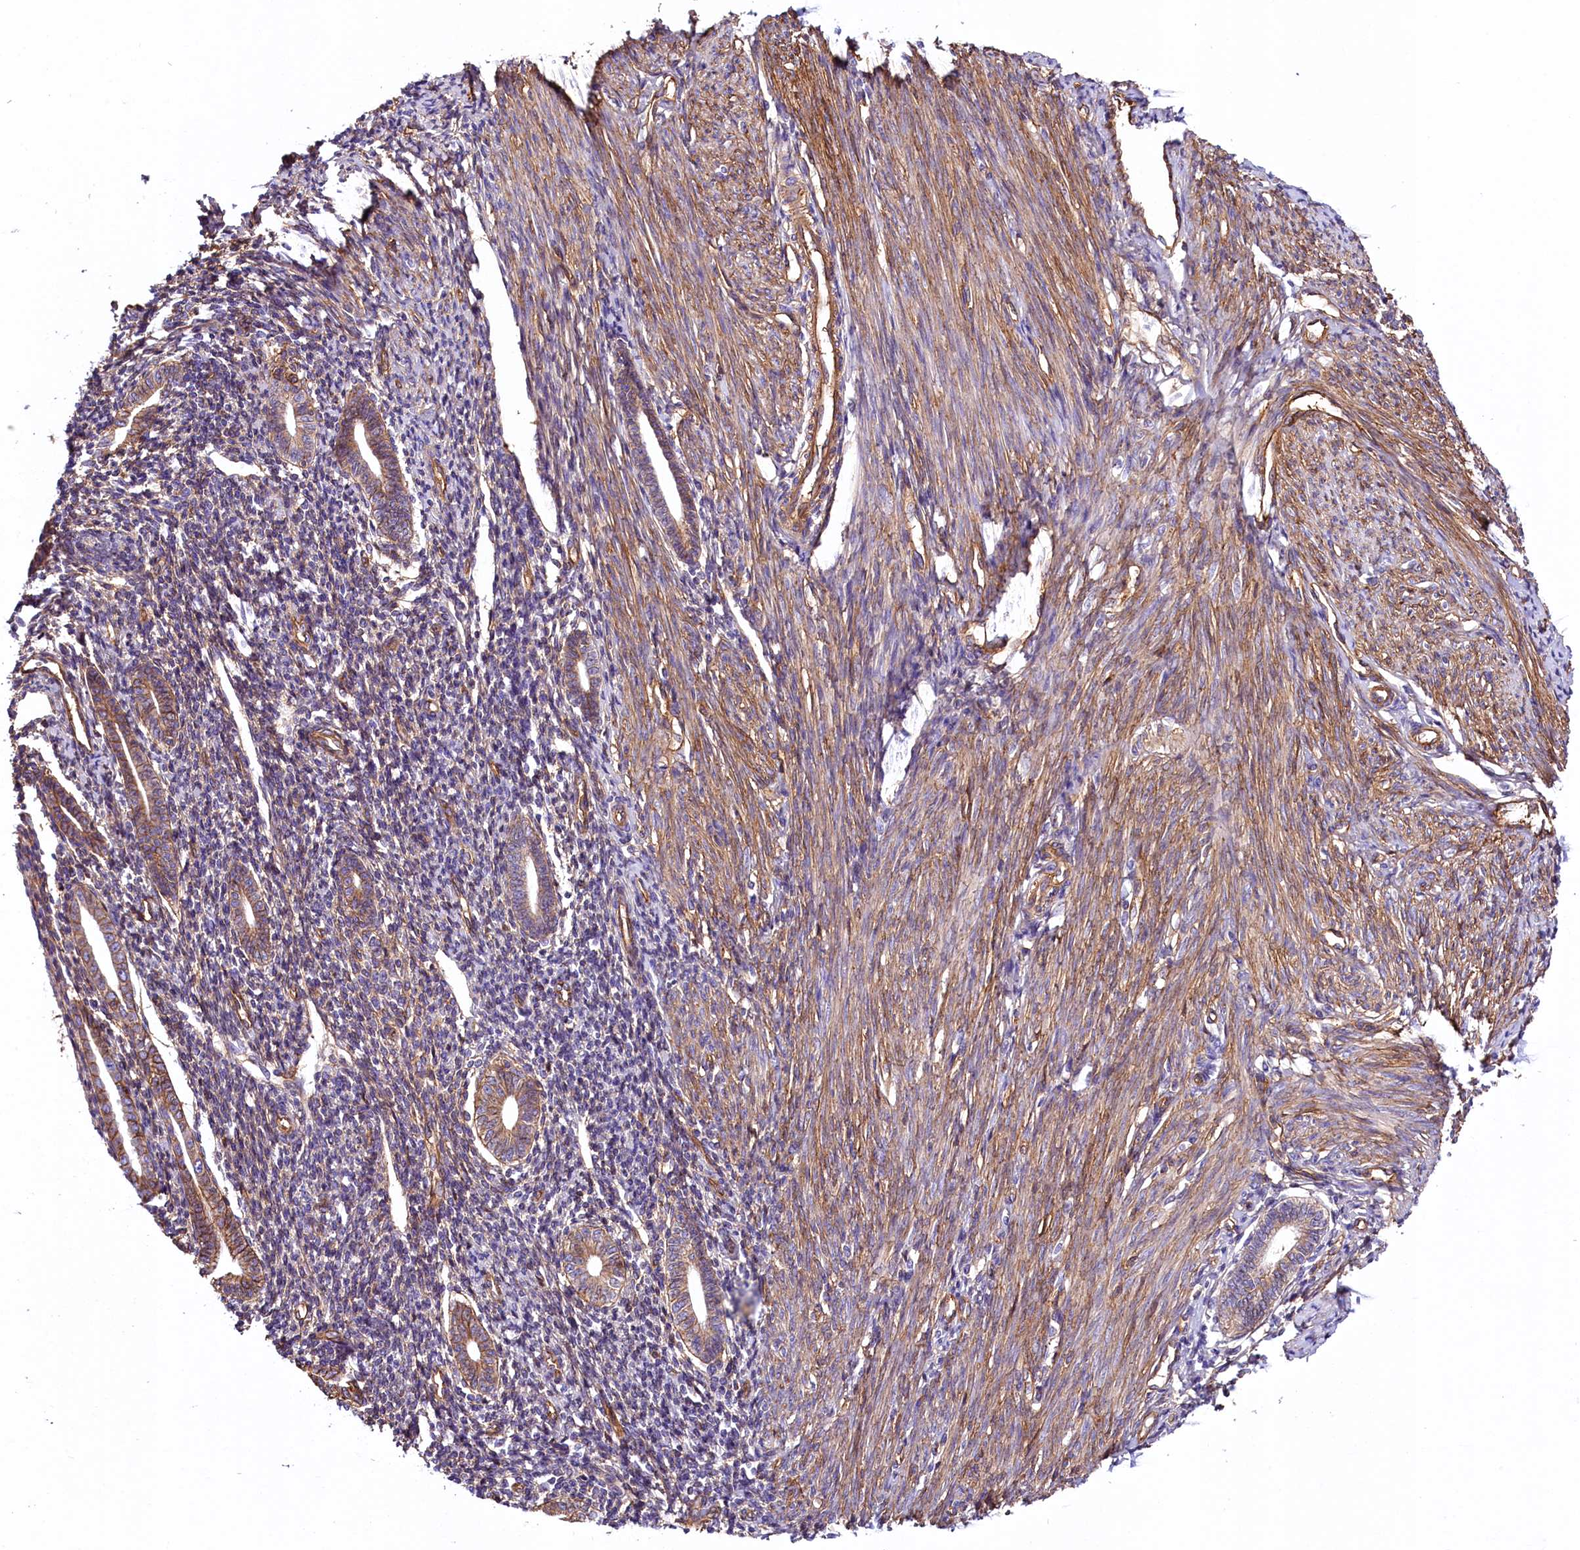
{"staining": {"intensity": "moderate", "quantity": "25%-75%", "location": "cytoplasmic/membranous"}, "tissue": "endometrium", "cell_type": "Cells in endometrial stroma", "image_type": "normal", "snomed": [{"axis": "morphology", "description": "Normal tissue, NOS"}, {"axis": "topography", "description": "Endometrium"}], "caption": "The image displays a brown stain indicating the presence of a protein in the cytoplasmic/membranous of cells in endometrial stroma in endometrium. The staining was performed using DAB, with brown indicating positive protein expression. Nuclei are stained blue with hematoxylin.", "gene": "ATP2B4", "patient": {"sex": "female", "age": 56}}